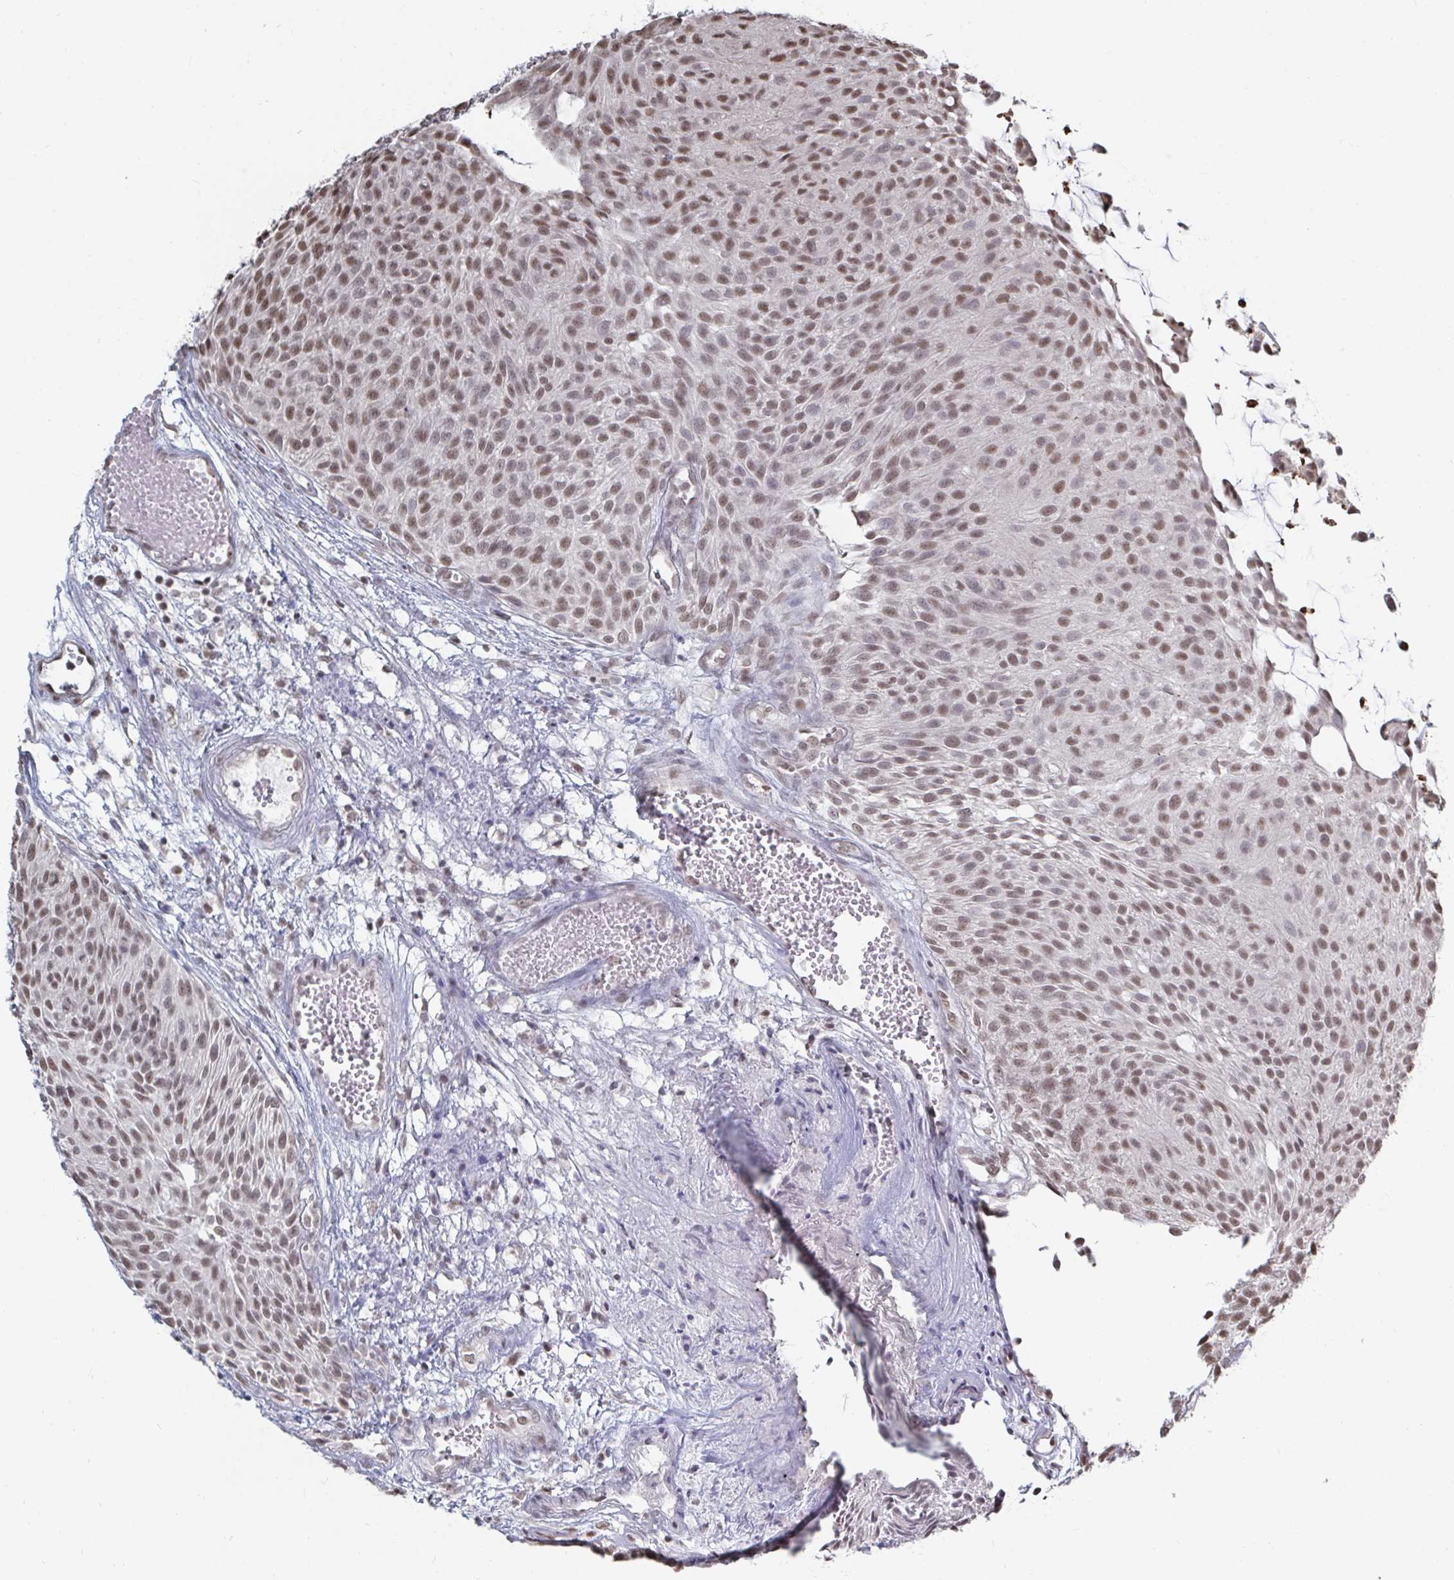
{"staining": {"intensity": "moderate", "quantity": ">75%", "location": "nuclear"}, "tissue": "urothelial cancer", "cell_type": "Tumor cells", "image_type": "cancer", "snomed": [{"axis": "morphology", "description": "Urothelial carcinoma, NOS"}, {"axis": "topography", "description": "Urinary bladder"}], "caption": "Tumor cells demonstrate medium levels of moderate nuclear expression in approximately >75% of cells in human urothelial cancer. (brown staining indicates protein expression, while blue staining denotes nuclei).", "gene": "TRIP12", "patient": {"sex": "male", "age": 84}}